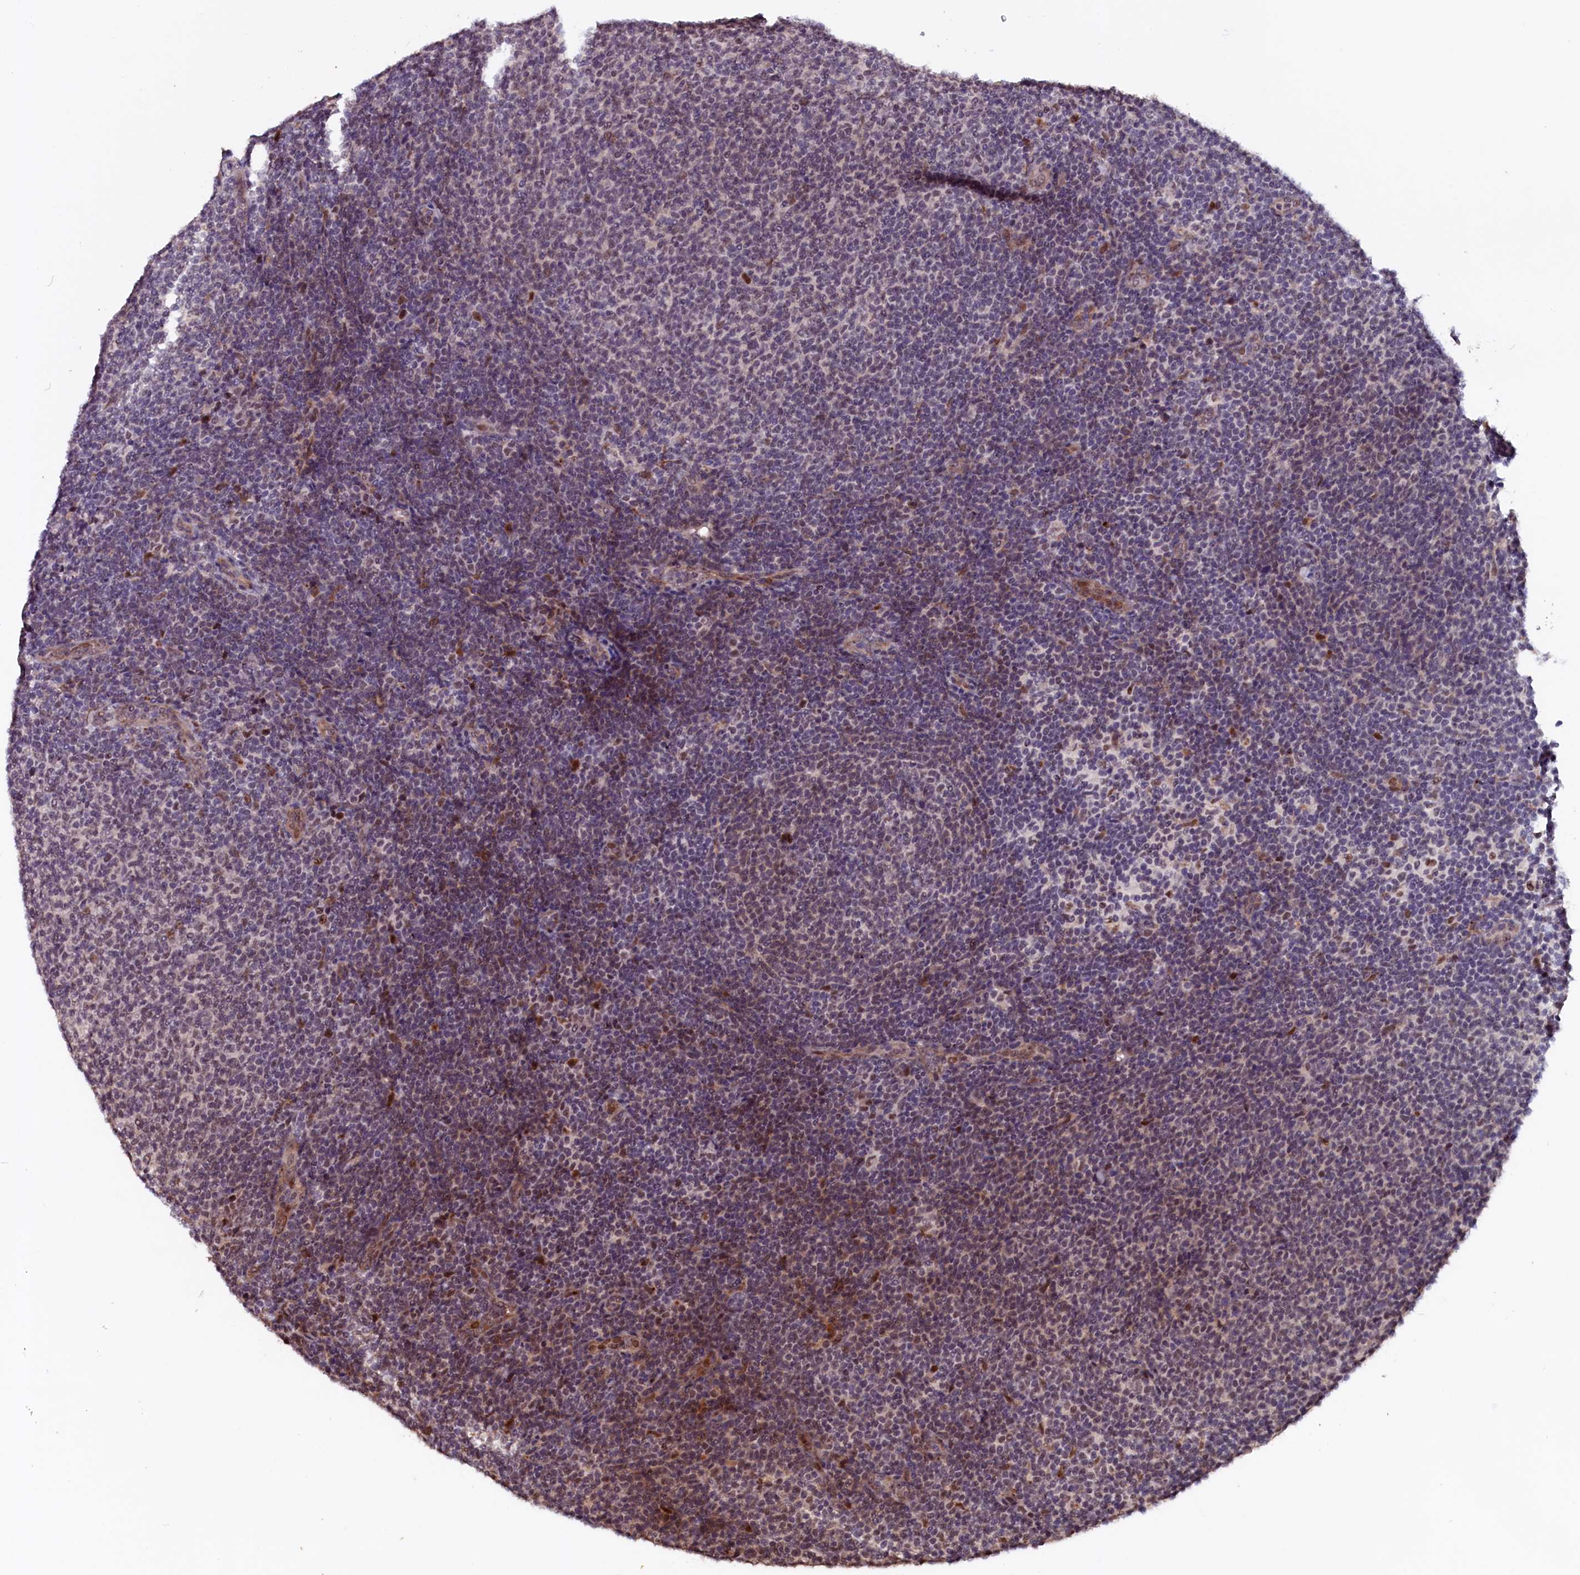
{"staining": {"intensity": "moderate", "quantity": "<25%", "location": "cytoplasmic/membranous"}, "tissue": "lymphoma", "cell_type": "Tumor cells", "image_type": "cancer", "snomed": [{"axis": "morphology", "description": "Malignant lymphoma, non-Hodgkin's type, Low grade"}, {"axis": "topography", "description": "Lymph node"}], "caption": "Tumor cells show low levels of moderate cytoplasmic/membranous expression in about <25% of cells in human lymphoma.", "gene": "RNMT", "patient": {"sex": "male", "age": 66}}